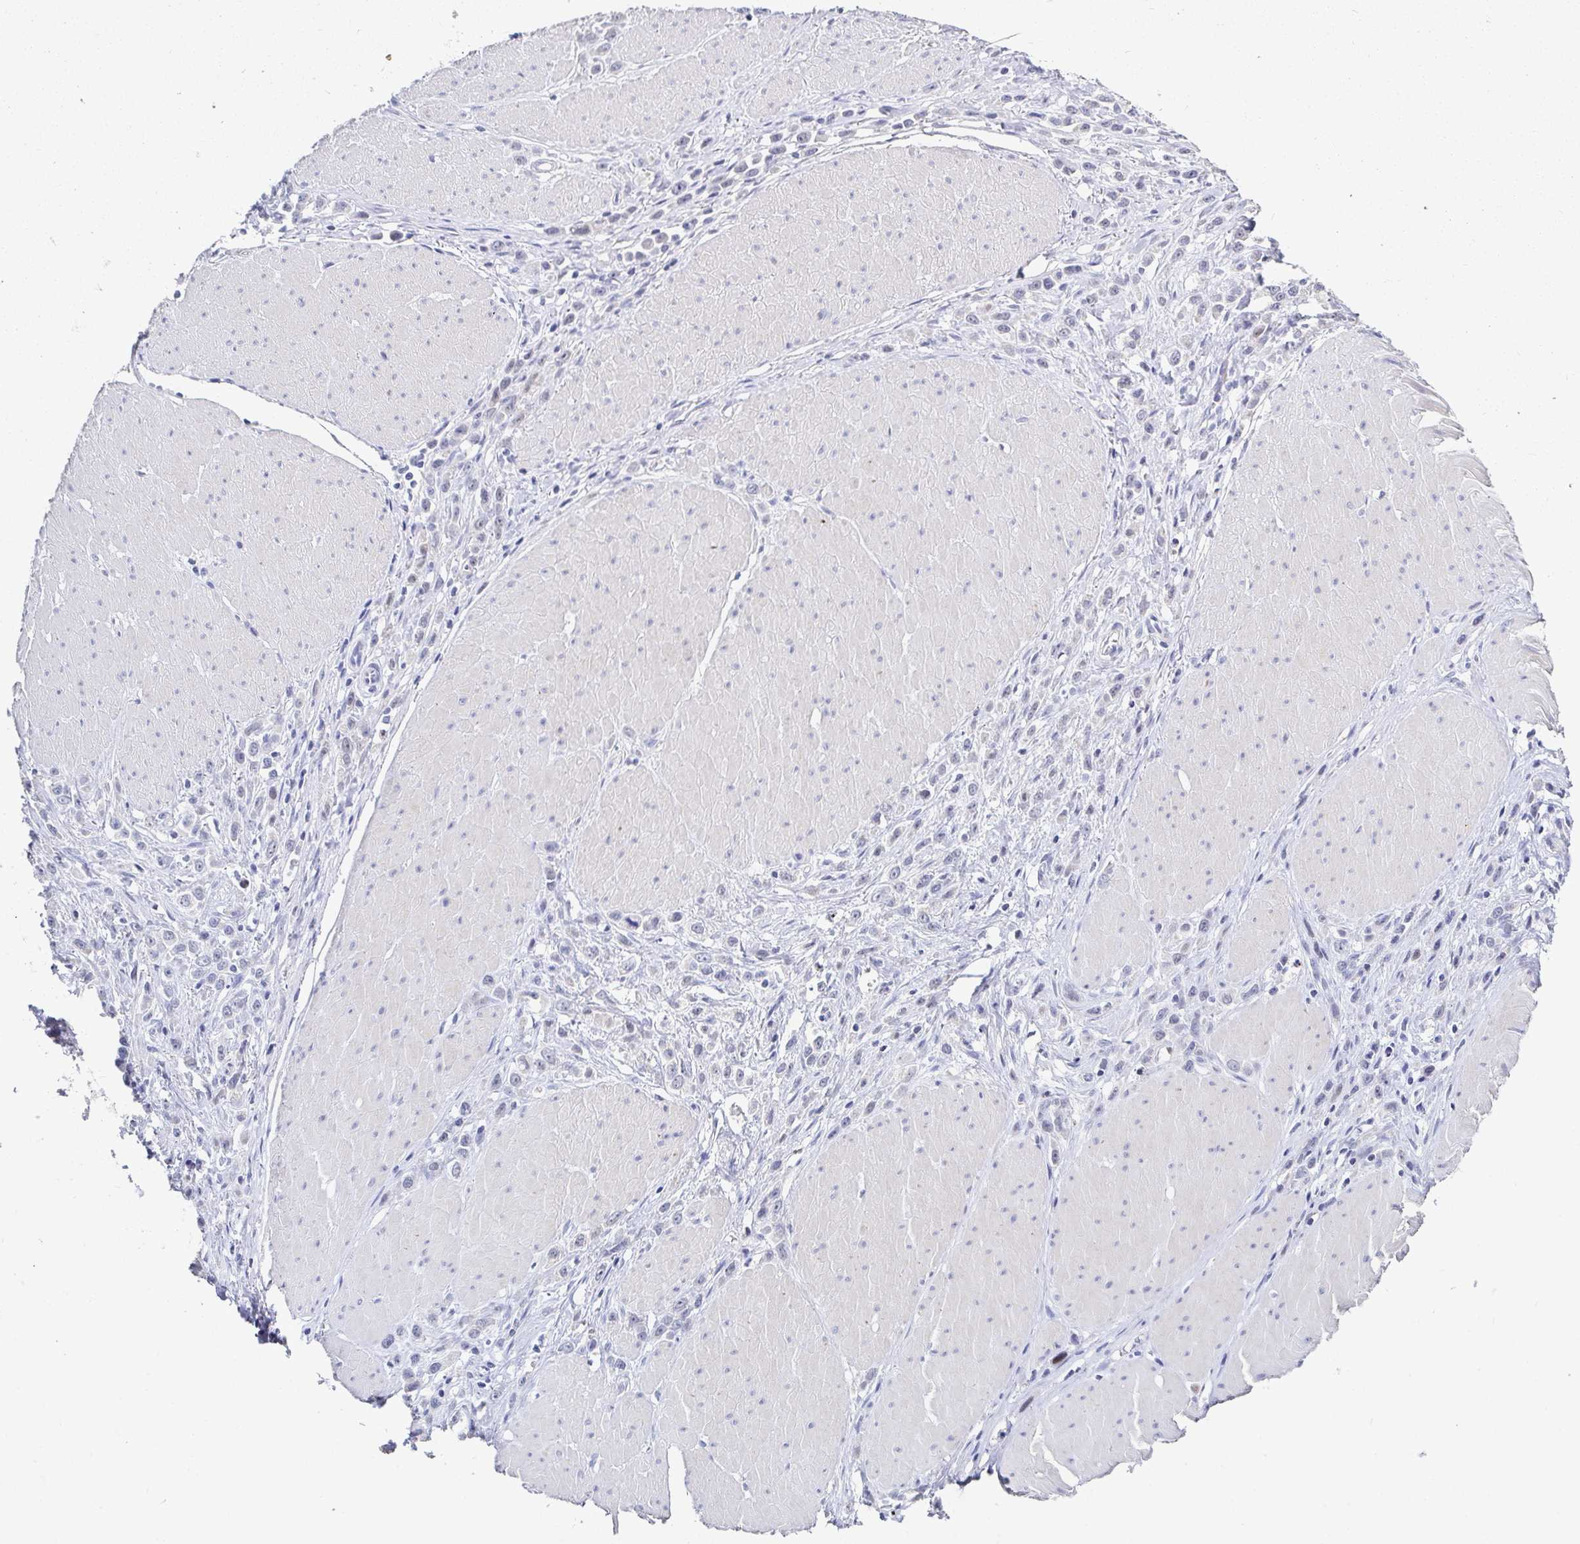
{"staining": {"intensity": "negative", "quantity": "none", "location": "none"}, "tissue": "stomach cancer", "cell_type": "Tumor cells", "image_type": "cancer", "snomed": [{"axis": "morphology", "description": "Adenocarcinoma, NOS"}, {"axis": "topography", "description": "Stomach"}], "caption": "DAB (3,3'-diaminobenzidine) immunohistochemical staining of stomach cancer exhibits no significant expression in tumor cells.", "gene": "OR10K1", "patient": {"sex": "male", "age": 47}}